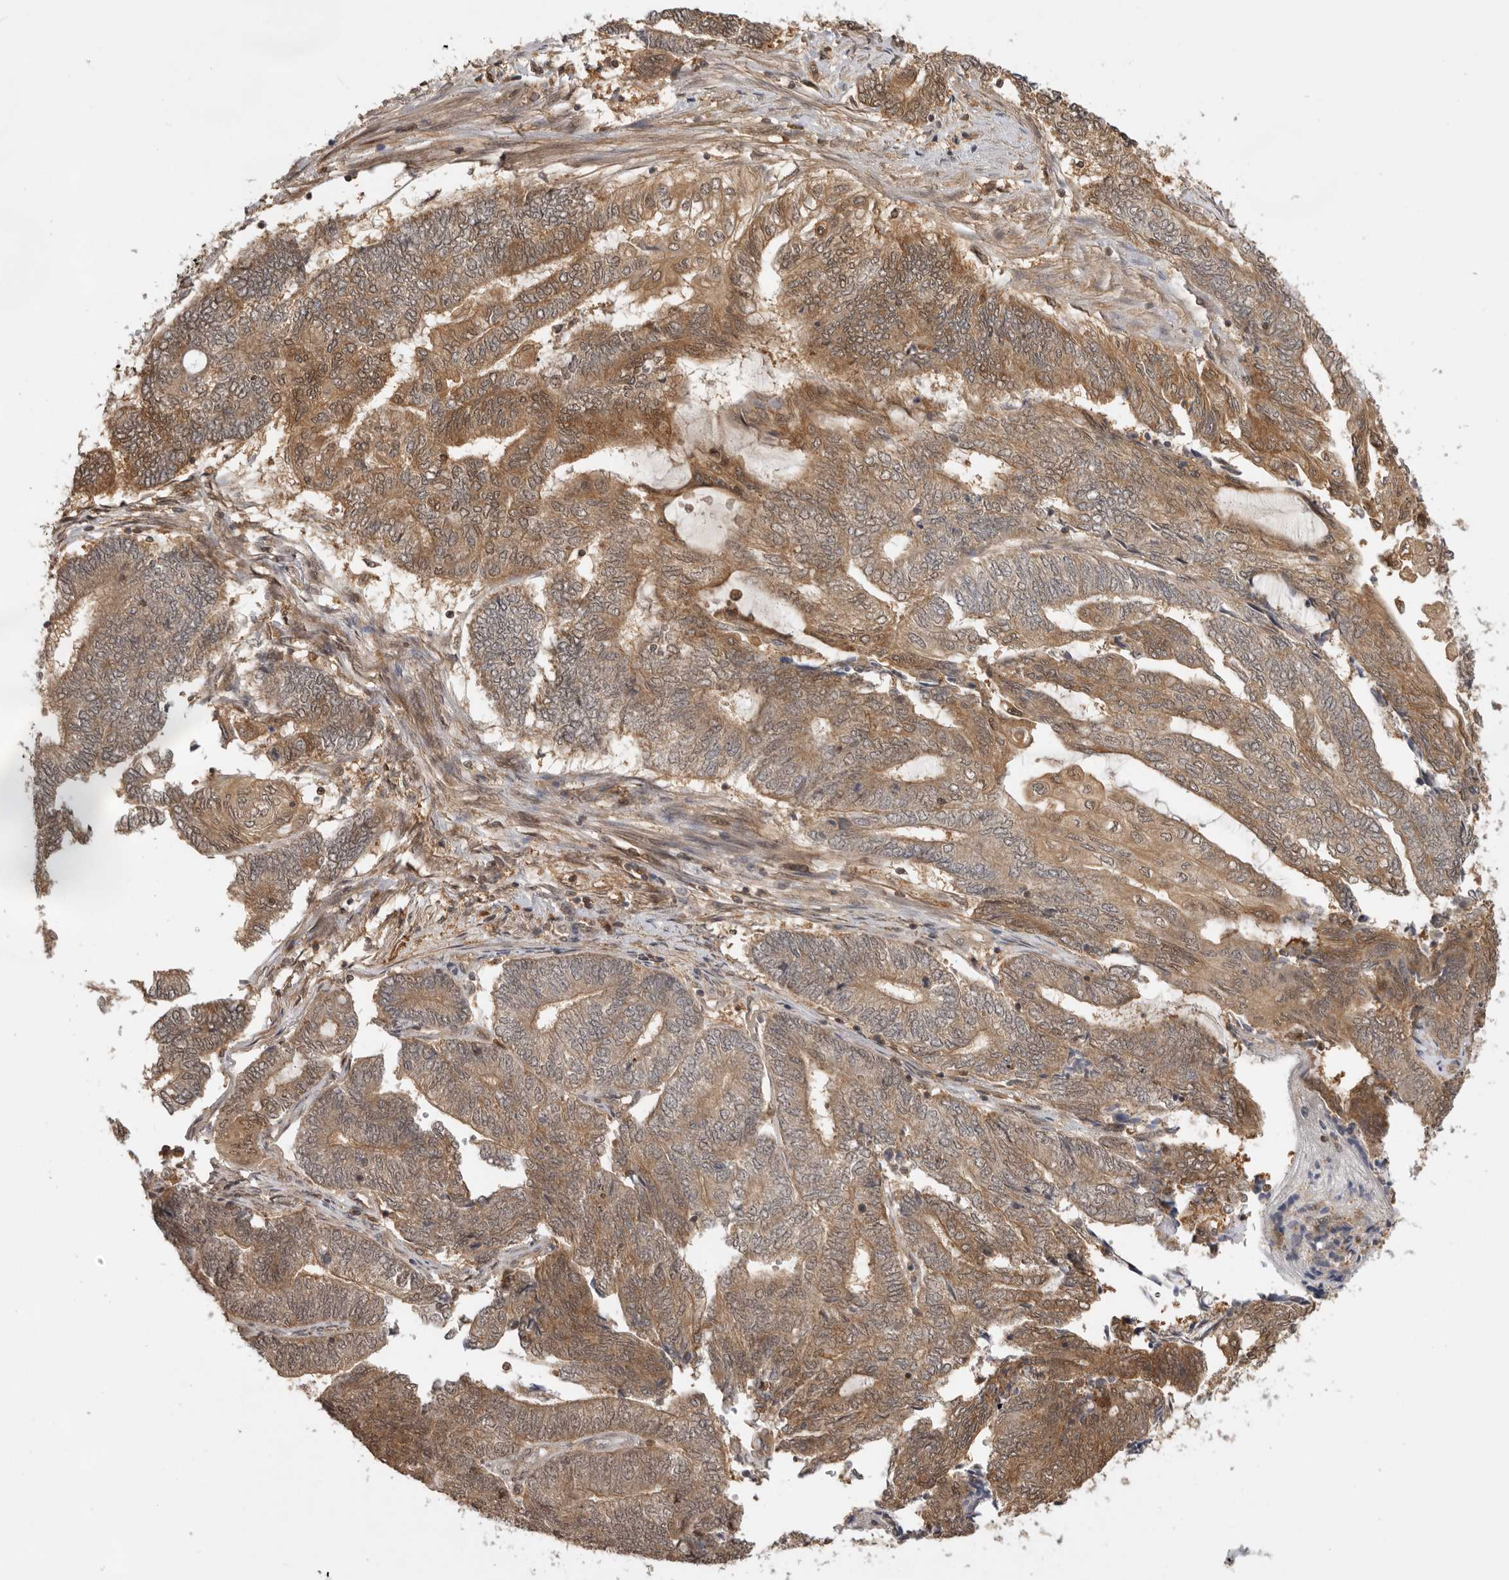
{"staining": {"intensity": "moderate", "quantity": ">75%", "location": "cytoplasmic/membranous,nuclear"}, "tissue": "endometrial cancer", "cell_type": "Tumor cells", "image_type": "cancer", "snomed": [{"axis": "morphology", "description": "Adenocarcinoma, NOS"}, {"axis": "topography", "description": "Uterus"}, {"axis": "topography", "description": "Endometrium"}], "caption": "Adenocarcinoma (endometrial) tissue reveals moderate cytoplasmic/membranous and nuclear expression in about >75% of tumor cells, visualized by immunohistochemistry. (DAB IHC, brown staining for protein, blue staining for nuclei).", "gene": "ADPRS", "patient": {"sex": "female", "age": 70}}